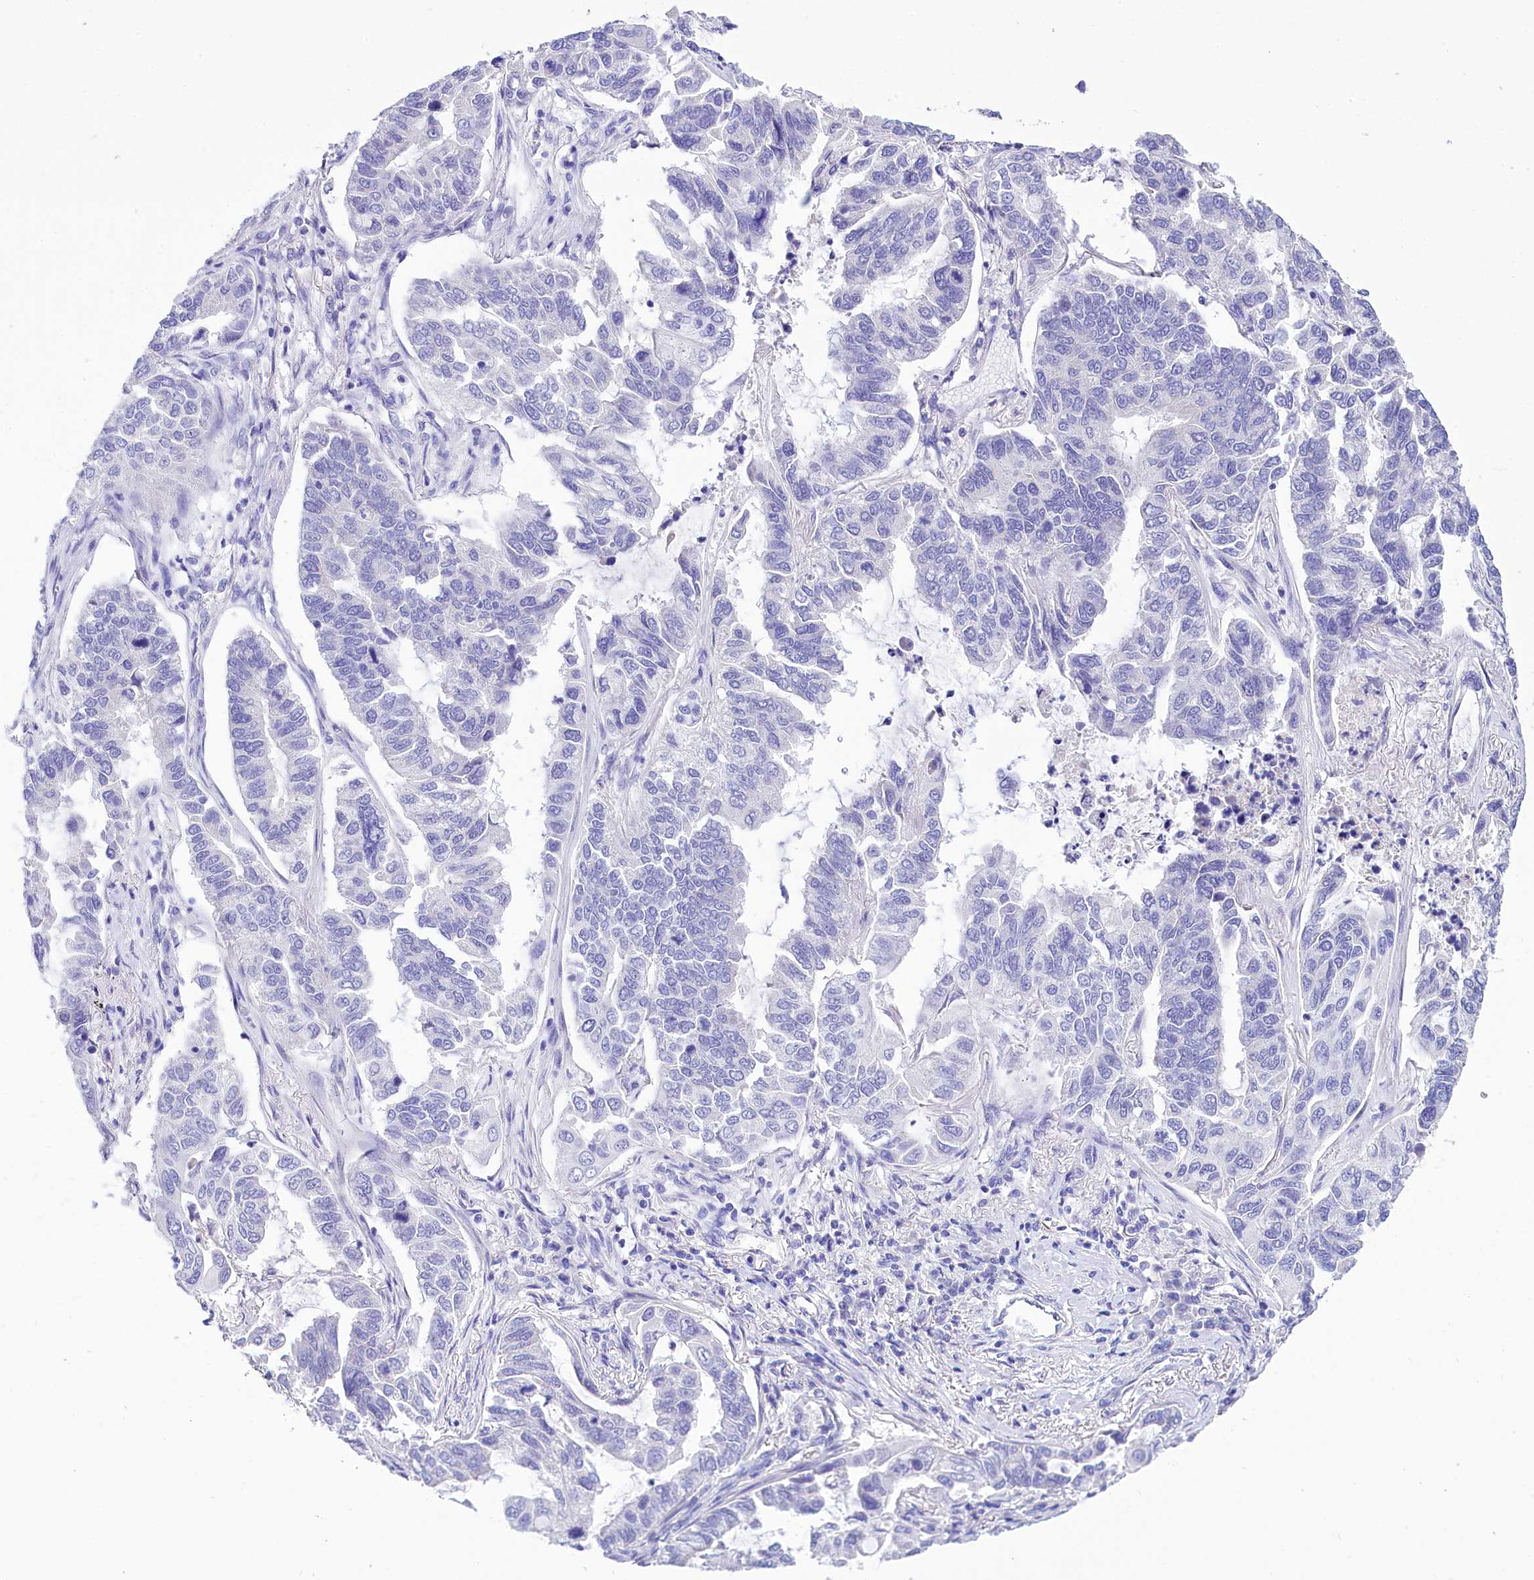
{"staining": {"intensity": "negative", "quantity": "none", "location": "none"}, "tissue": "lung cancer", "cell_type": "Tumor cells", "image_type": "cancer", "snomed": [{"axis": "morphology", "description": "Adenocarcinoma, NOS"}, {"axis": "topography", "description": "Lung"}], "caption": "This is an IHC histopathology image of adenocarcinoma (lung). There is no staining in tumor cells.", "gene": "TTC36", "patient": {"sex": "male", "age": 64}}